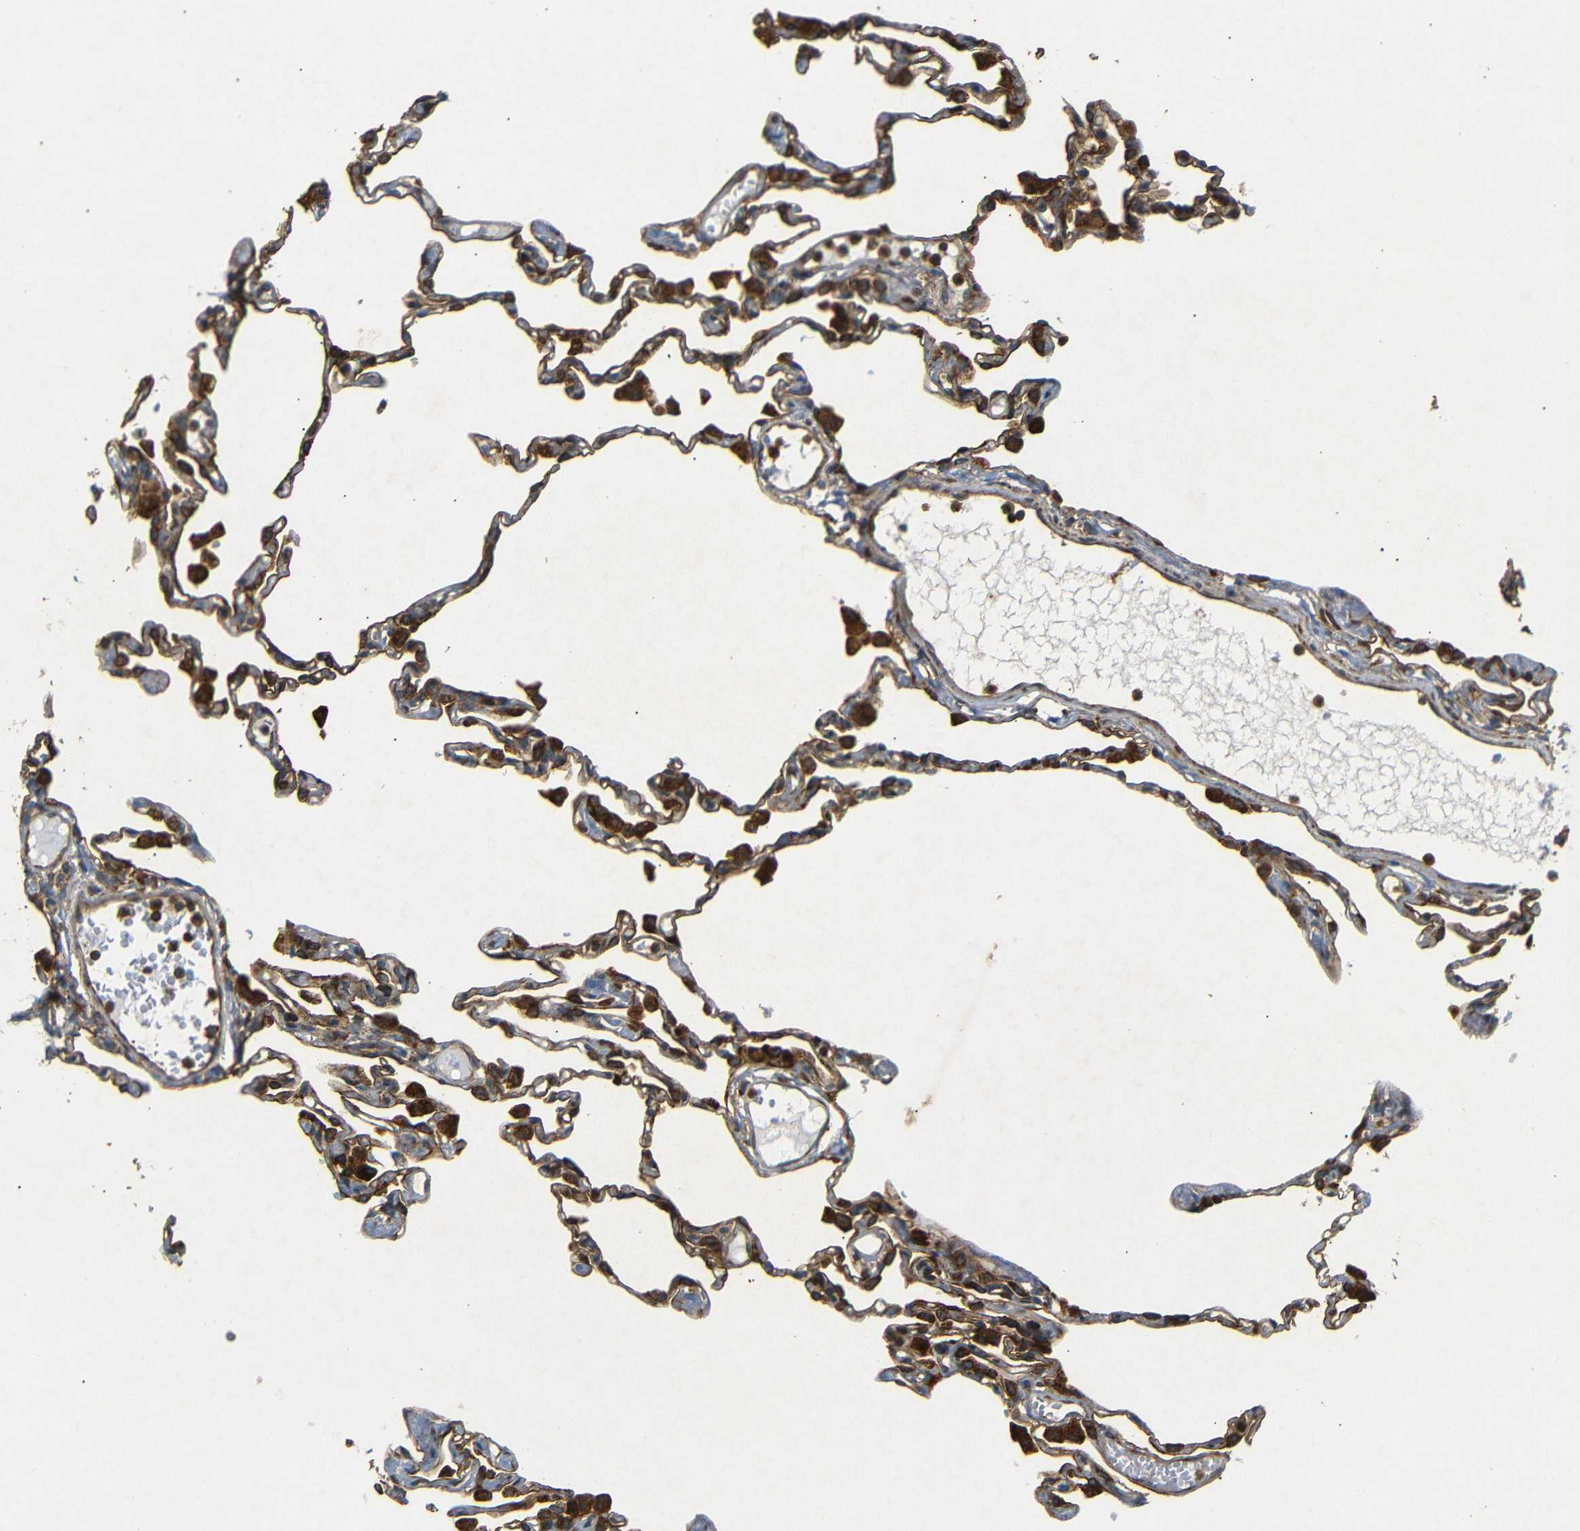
{"staining": {"intensity": "strong", "quantity": "25%-75%", "location": "cytoplasmic/membranous"}, "tissue": "lung", "cell_type": "Alveolar cells", "image_type": "normal", "snomed": [{"axis": "morphology", "description": "Normal tissue, NOS"}, {"axis": "topography", "description": "Lung"}], "caption": "Strong cytoplasmic/membranous staining is present in about 25%-75% of alveolar cells in unremarkable lung. (Stains: DAB in brown, nuclei in blue, Microscopy: brightfield microscopy at high magnification).", "gene": "BTF3", "patient": {"sex": "female", "age": 49}}